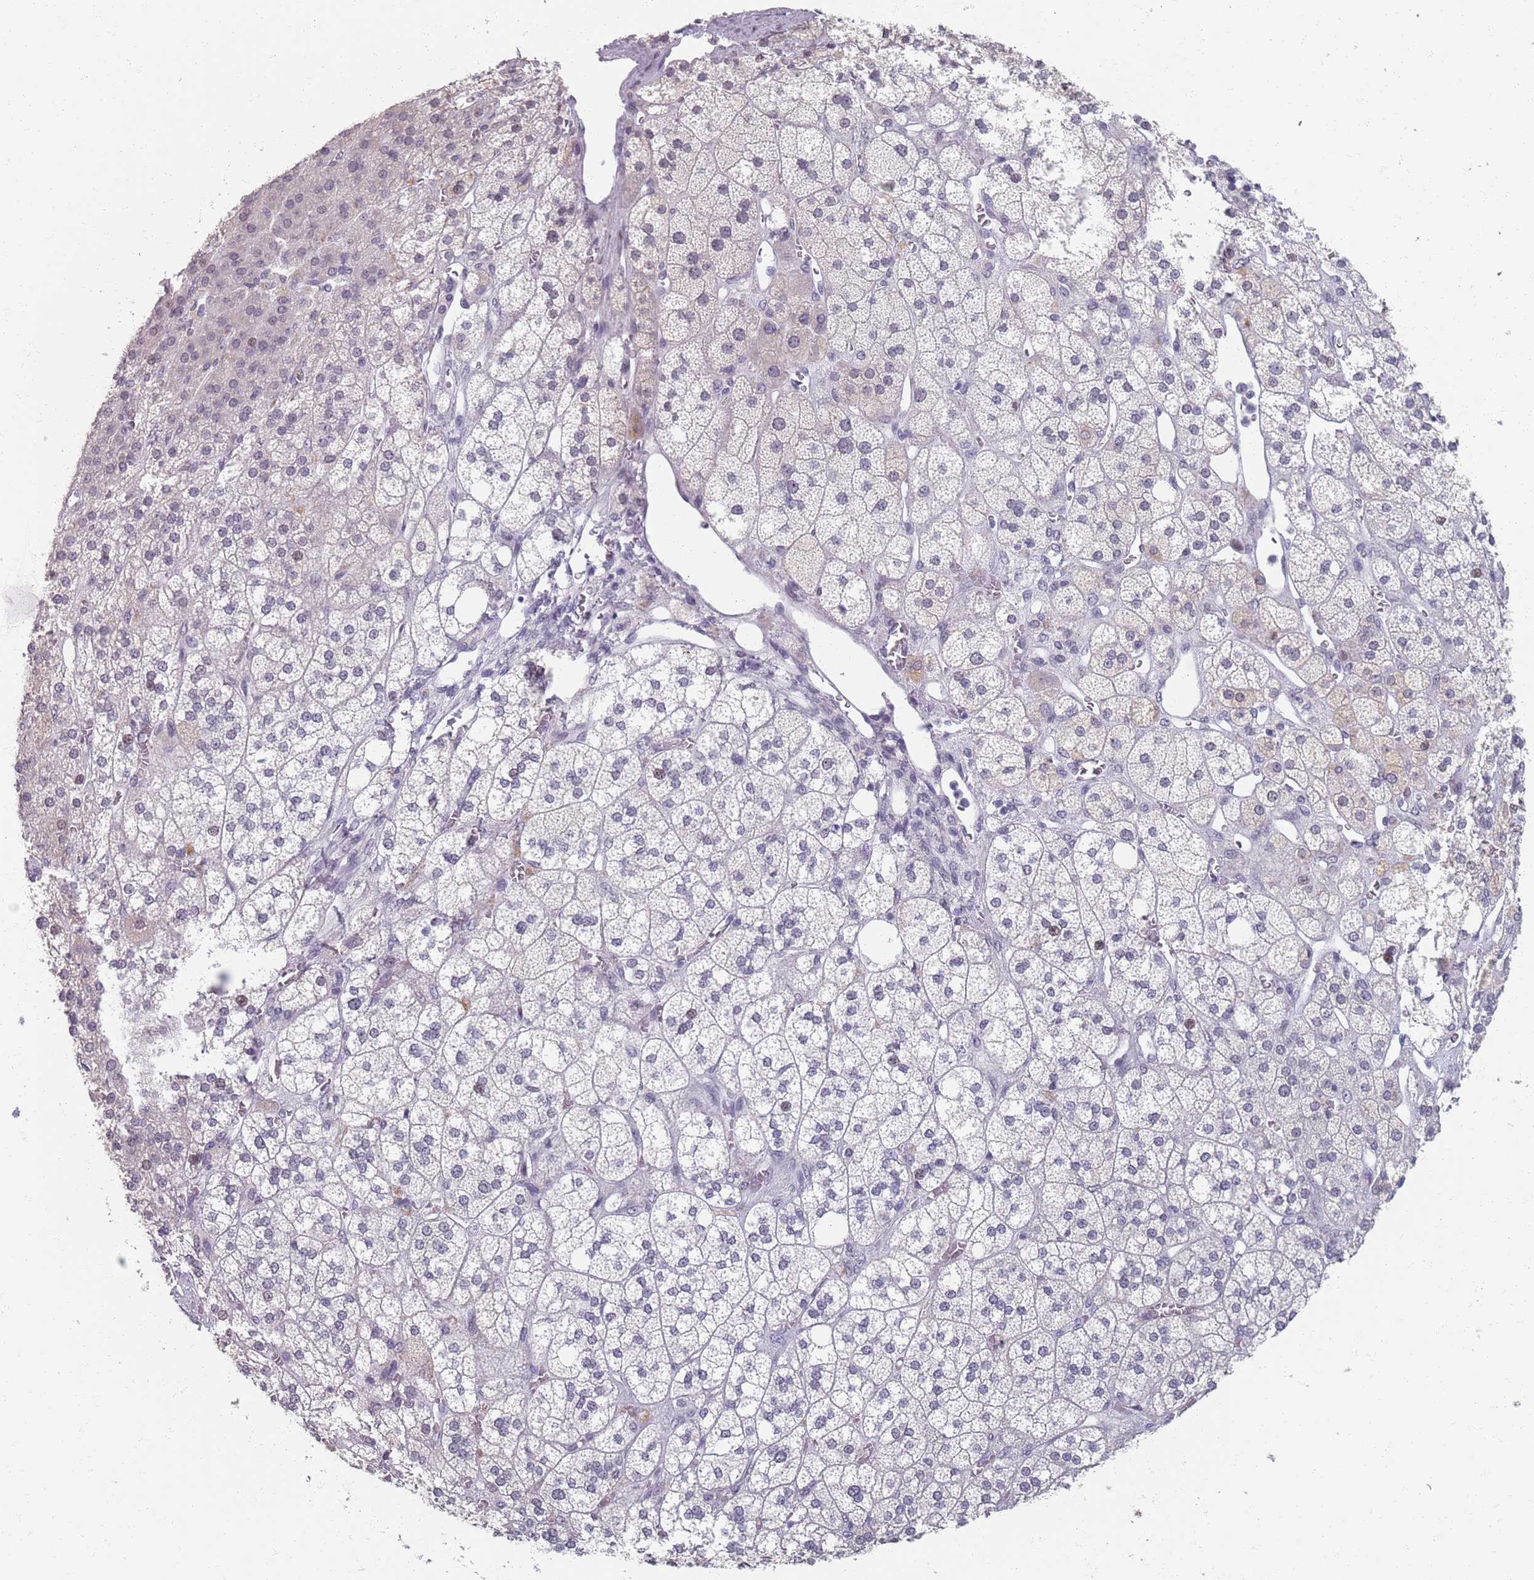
{"staining": {"intensity": "weak", "quantity": "25%-75%", "location": "nuclear"}, "tissue": "adrenal gland", "cell_type": "Glandular cells", "image_type": "normal", "snomed": [{"axis": "morphology", "description": "Normal tissue, NOS"}, {"axis": "topography", "description": "Adrenal gland"}], "caption": "Weak nuclear staining for a protein is seen in about 25%-75% of glandular cells of unremarkable adrenal gland using immunohistochemistry (IHC).", "gene": "SAMD1", "patient": {"sex": "male", "age": 61}}